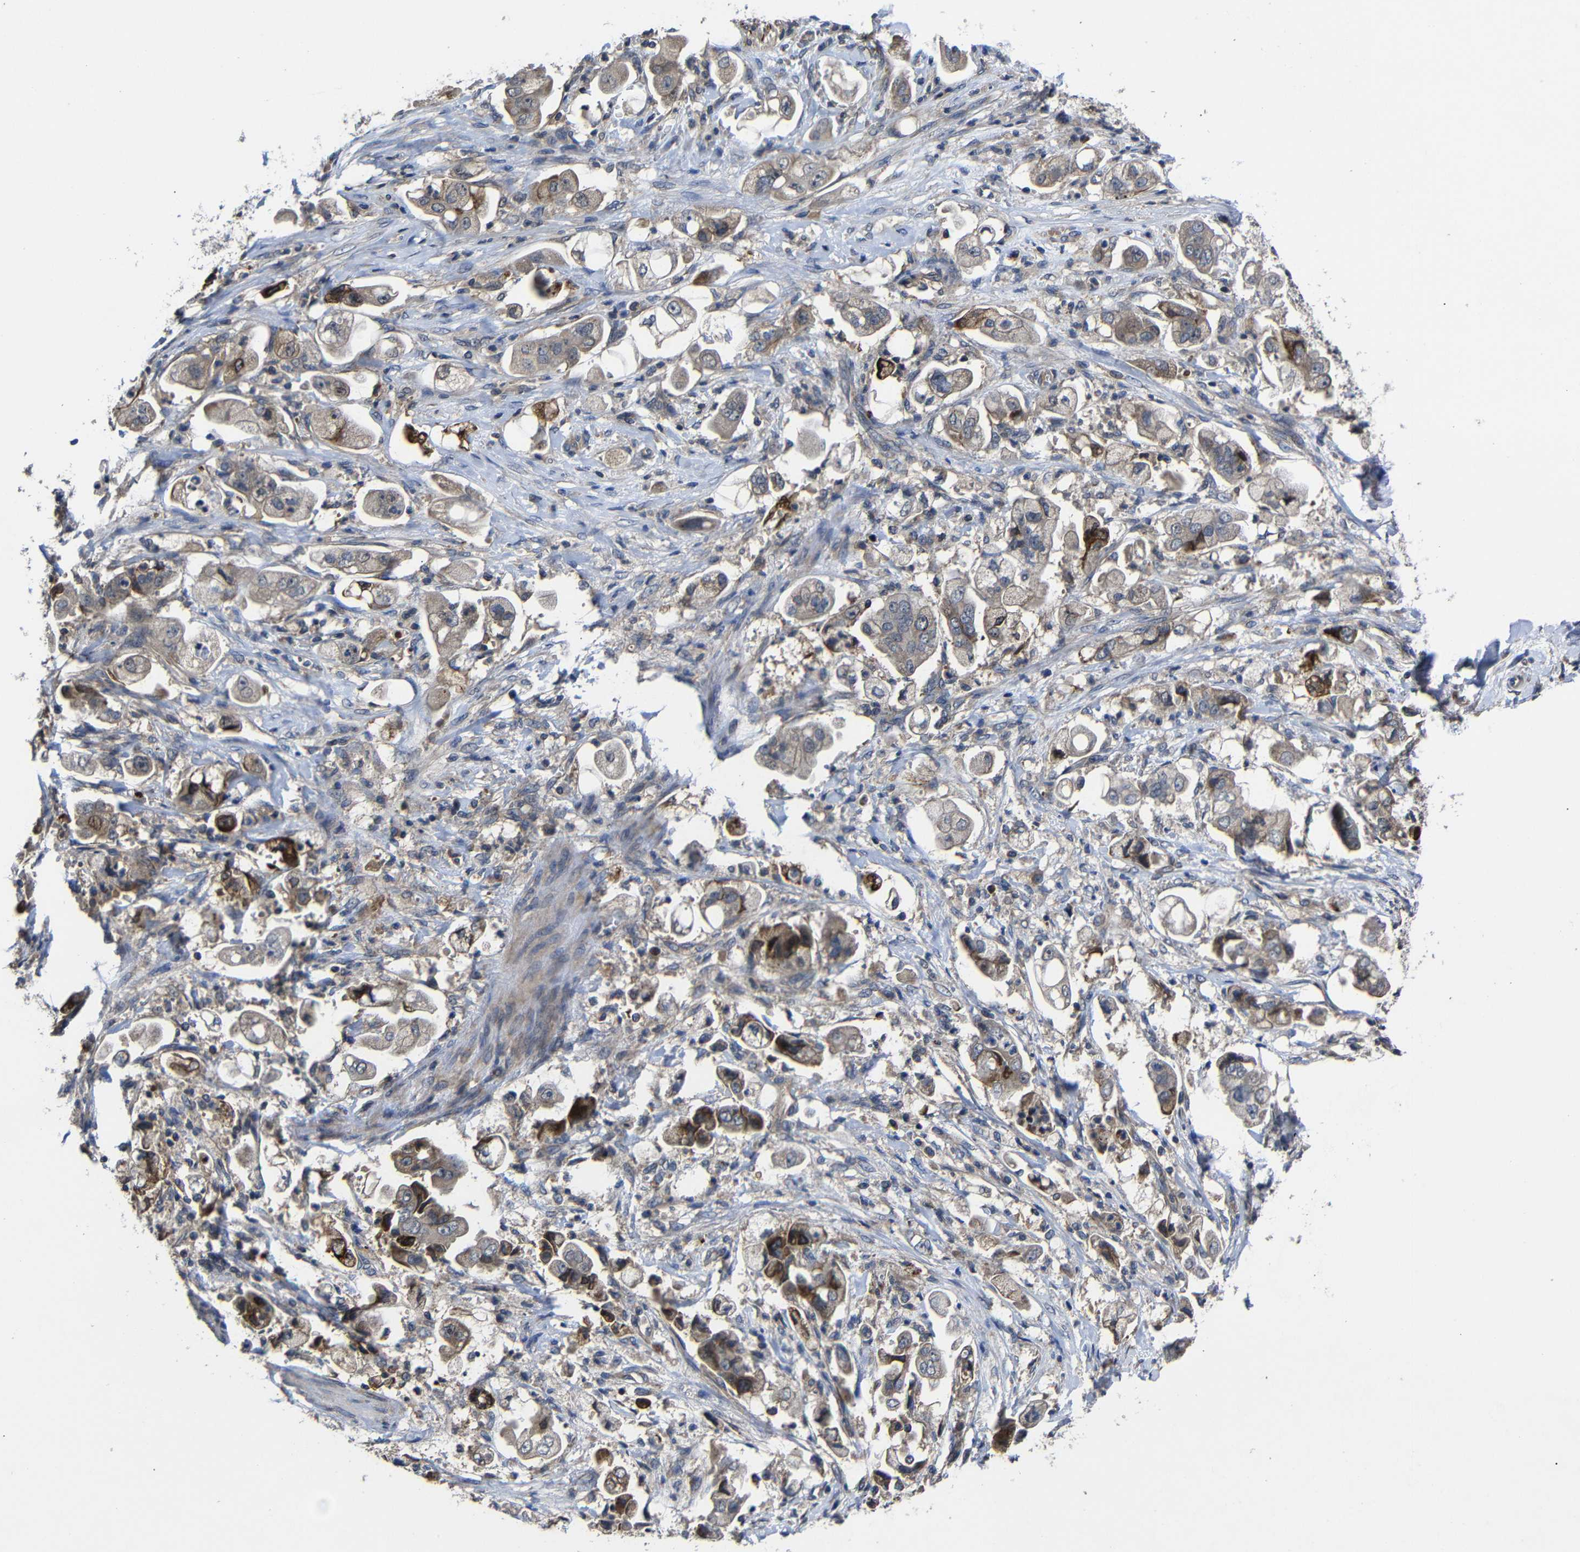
{"staining": {"intensity": "moderate", "quantity": ">75%", "location": "cytoplasmic/membranous"}, "tissue": "stomach cancer", "cell_type": "Tumor cells", "image_type": "cancer", "snomed": [{"axis": "morphology", "description": "Adenocarcinoma, NOS"}, {"axis": "topography", "description": "Stomach"}], "caption": "Tumor cells show moderate cytoplasmic/membranous positivity in approximately >75% of cells in adenocarcinoma (stomach). (DAB (3,3'-diaminobenzidine) IHC with brightfield microscopy, high magnification).", "gene": "LPAR5", "patient": {"sex": "male", "age": 62}}